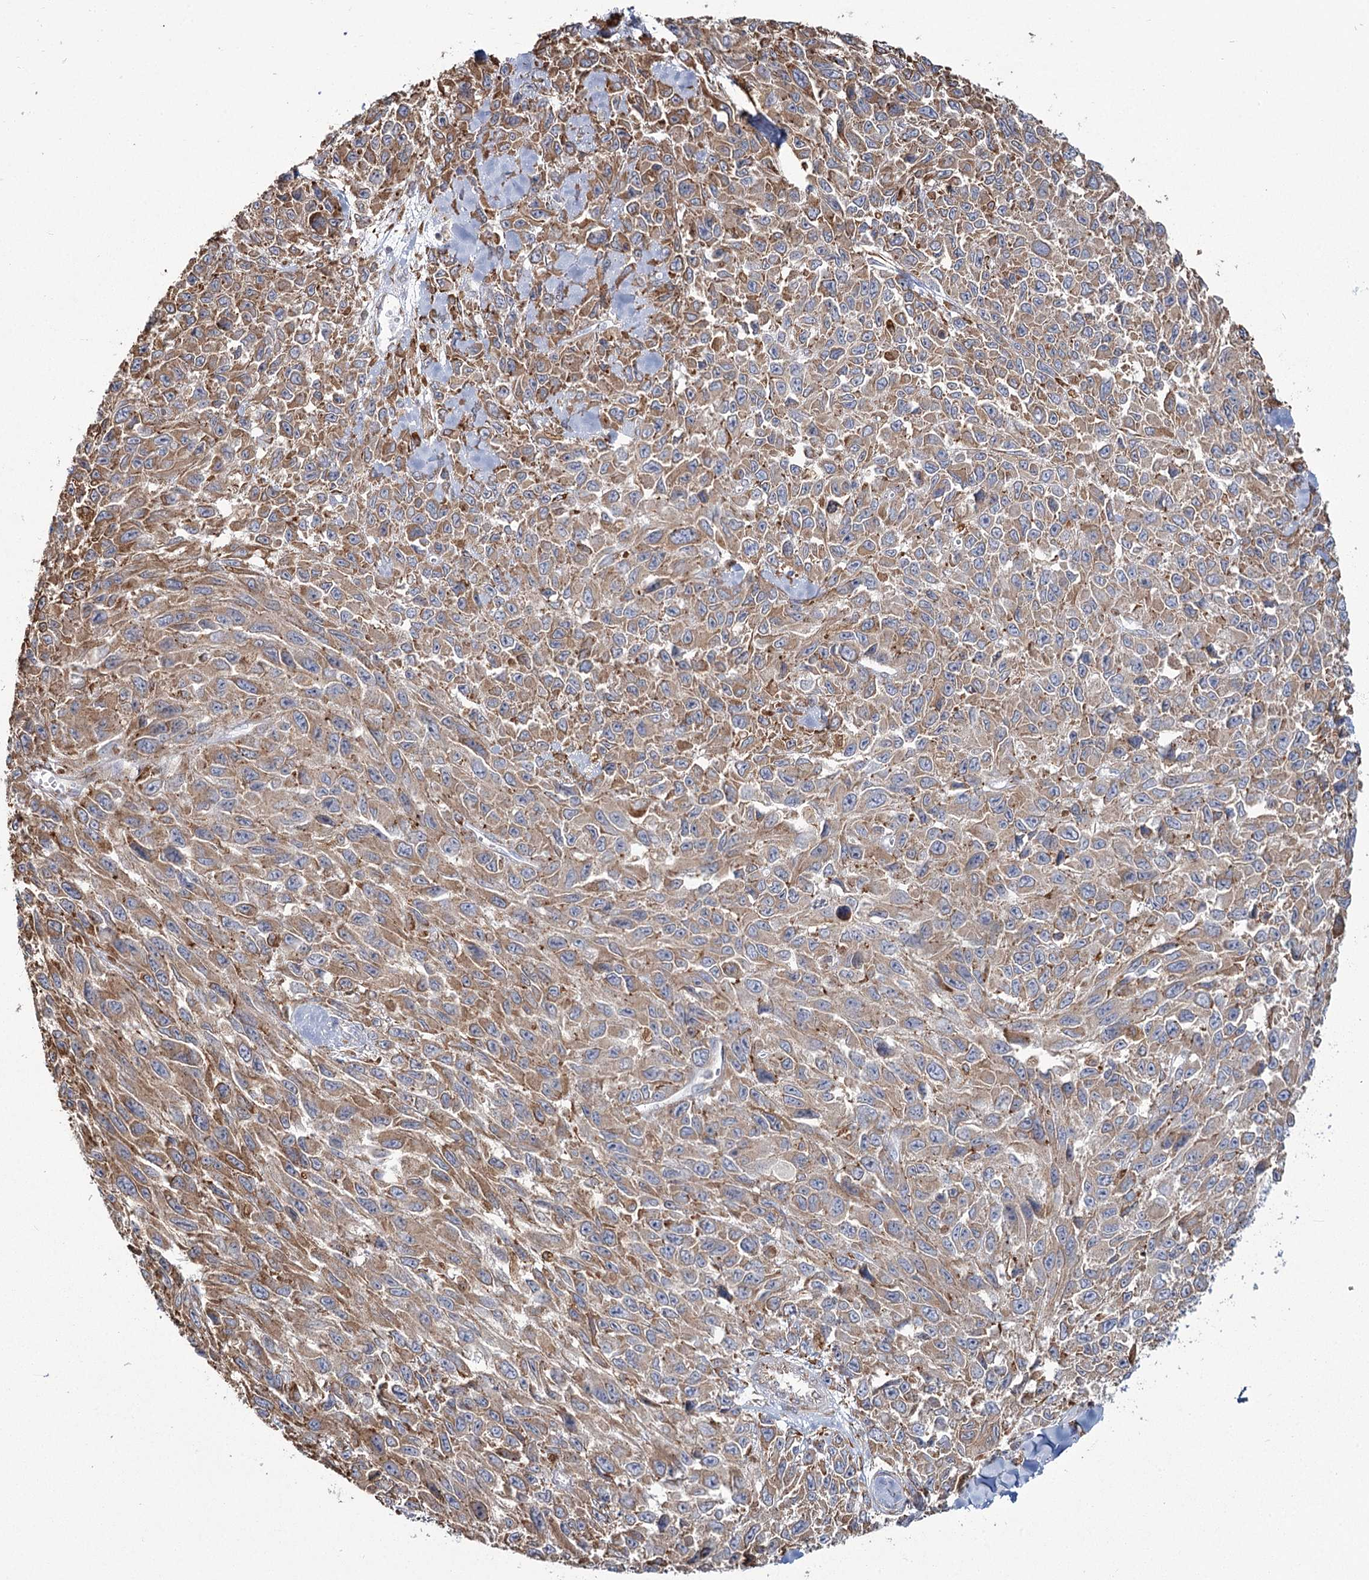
{"staining": {"intensity": "moderate", "quantity": ">75%", "location": "cytoplasmic/membranous"}, "tissue": "melanoma", "cell_type": "Tumor cells", "image_type": "cancer", "snomed": [{"axis": "morphology", "description": "Malignant melanoma, NOS"}, {"axis": "topography", "description": "Skin"}], "caption": "The micrograph reveals immunohistochemical staining of melanoma. There is moderate cytoplasmic/membranous staining is appreciated in about >75% of tumor cells.", "gene": "ZCCHC9", "patient": {"sex": "female", "age": 96}}